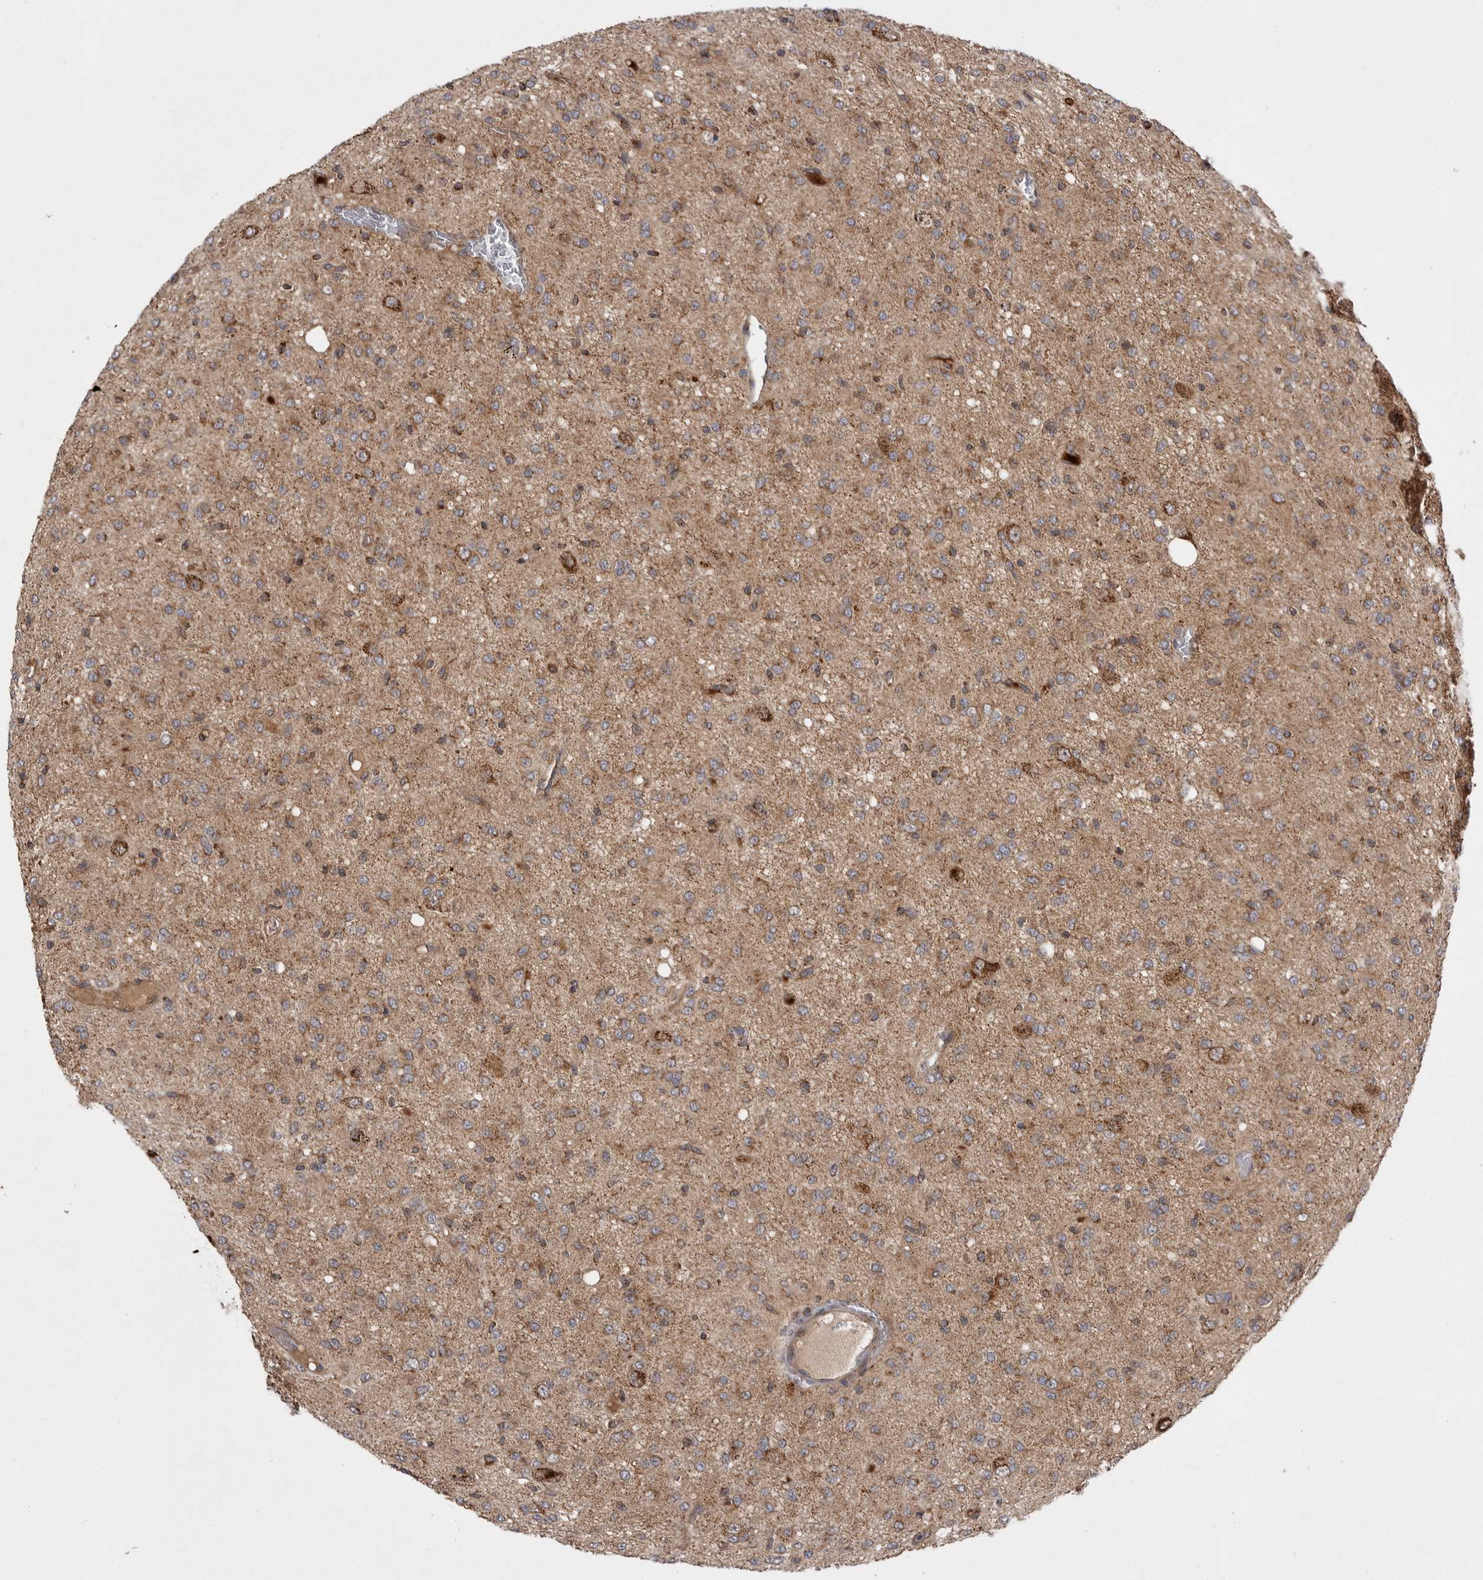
{"staining": {"intensity": "moderate", "quantity": ">75%", "location": "cytoplasmic/membranous"}, "tissue": "glioma", "cell_type": "Tumor cells", "image_type": "cancer", "snomed": [{"axis": "morphology", "description": "Glioma, malignant, High grade"}, {"axis": "topography", "description": "Brain"}], "caption": "A brown stain highlights moderate cytoplasmic/membranous positivity of a protein in human glioma tumor cells.", "gene": "KYAT3", "patient": {"sex": "female", "age": 59}}